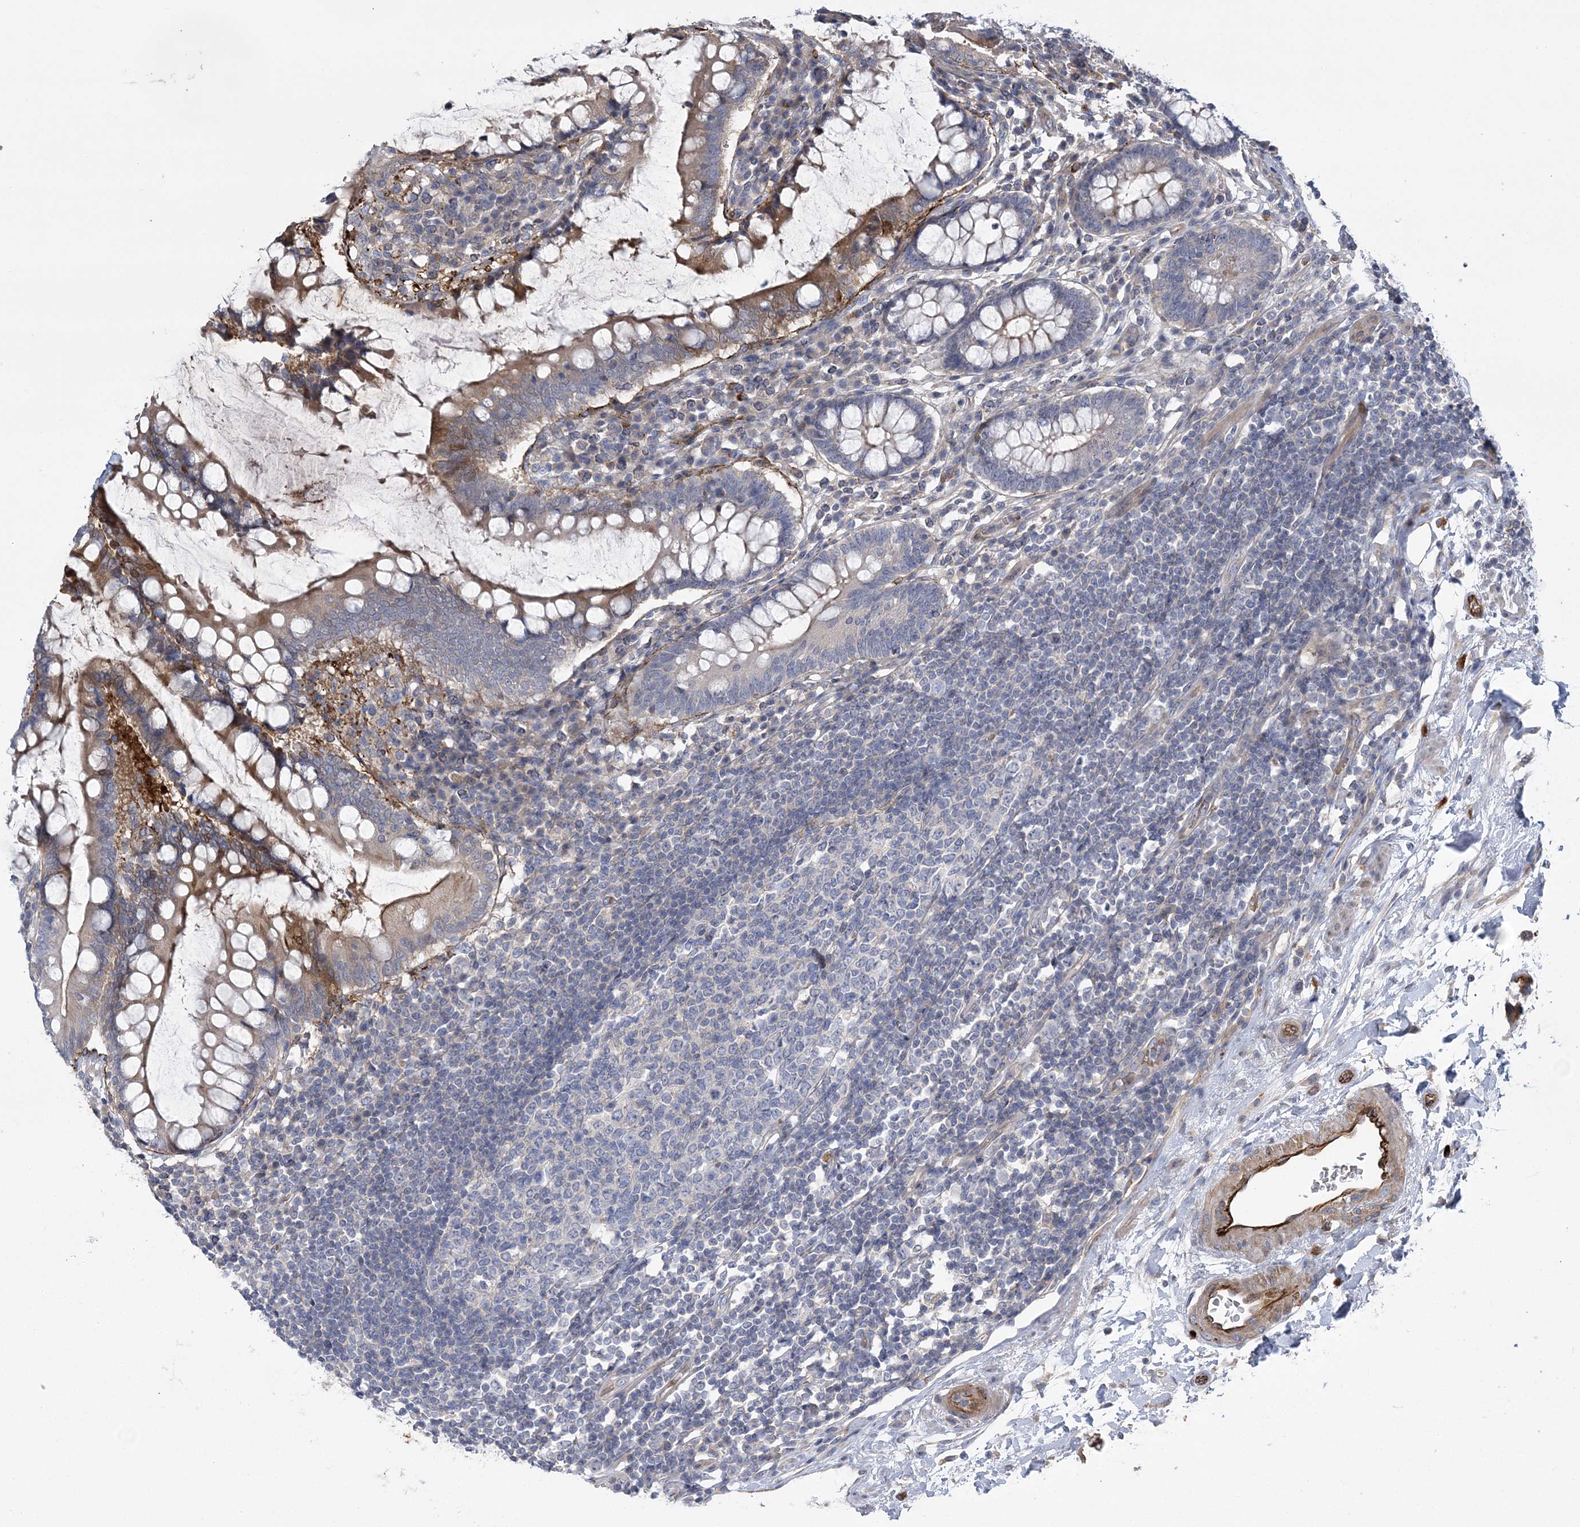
{"staining": {"intensity": "weak", "quantity": "25%-75%", "location": "cytoplasmic/membranous"}, "tissue": "colon", "cell_type": "Endothelial cells", "image_type": "normal", "snomed": [{"axis": "morphology", "description": "Normal tissue, NOS"}, {"axis": "topography", "description": "Colon"}], "caption": "This histopathology image reveals IHC staining of normal colon, with low weak cytoplasmic/membranous positivity in about 25%-75% of endothelial cells.", "gene": "CALN1", "patient": {"sex": "female", "age": 79}}